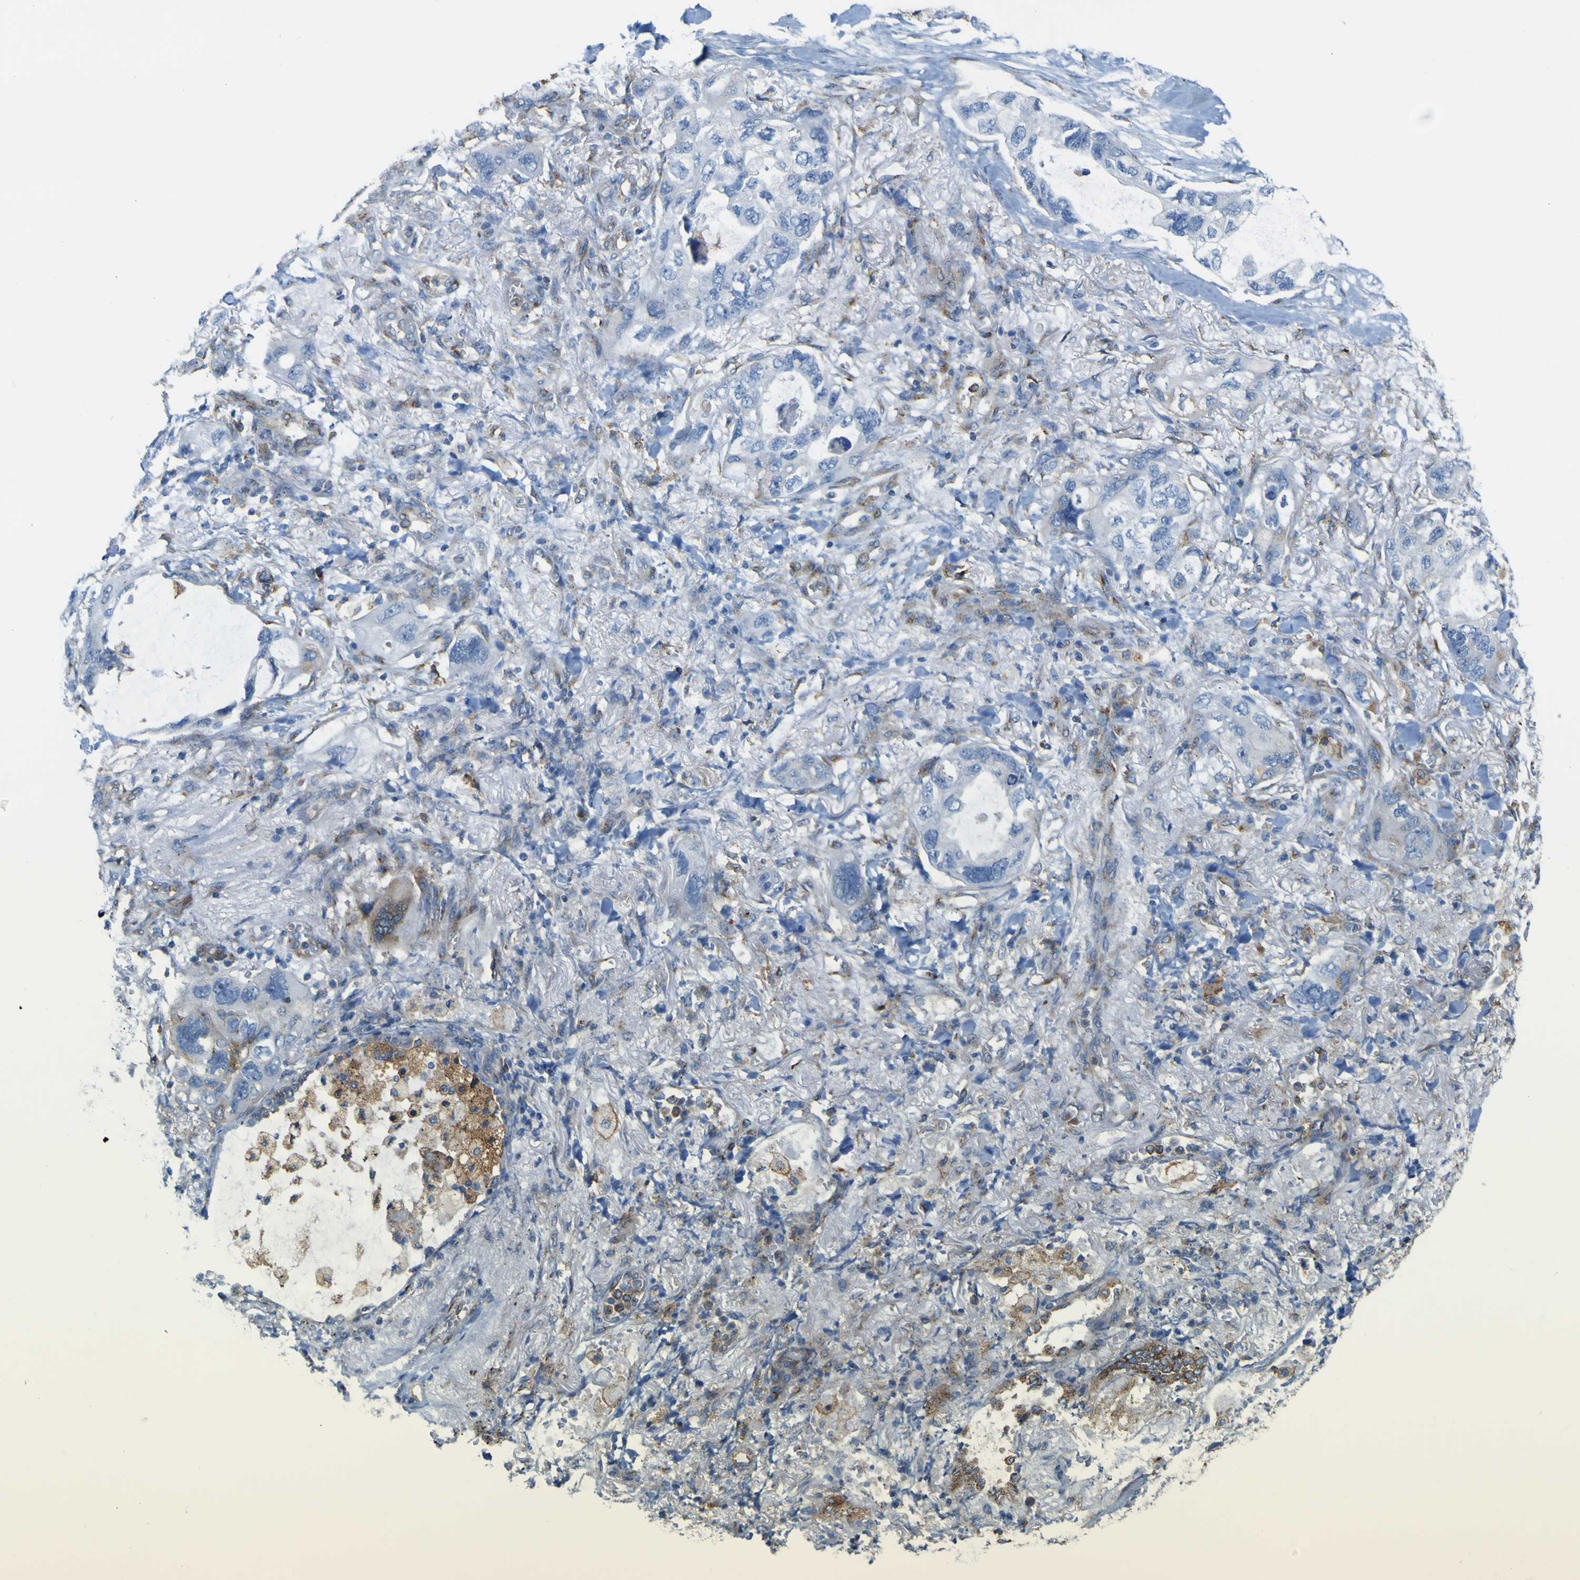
{"staining": {"intensity": "negative", "quantity": "none", "location": "none"}, "tissue": "lung cancer", "cell_type": "Tumor cells", "image_type": "cancer", "snomed": [{"axis": "morphology", "description": "Squamous cell carcinoma, NOS"}, {"axis": "topography", "description": "Lung"}], "caption": "The histopathology image displays no significant staining in tumor cells of lung cancer (squamous cell carcinoma). Brightfield microscopy of immunohistochemistry stained with DAB (brown) and hematoxylin (blue), captured at high magnification.", "gene": "IGF2R", "patient": {"sex": "female", "age": 73}}